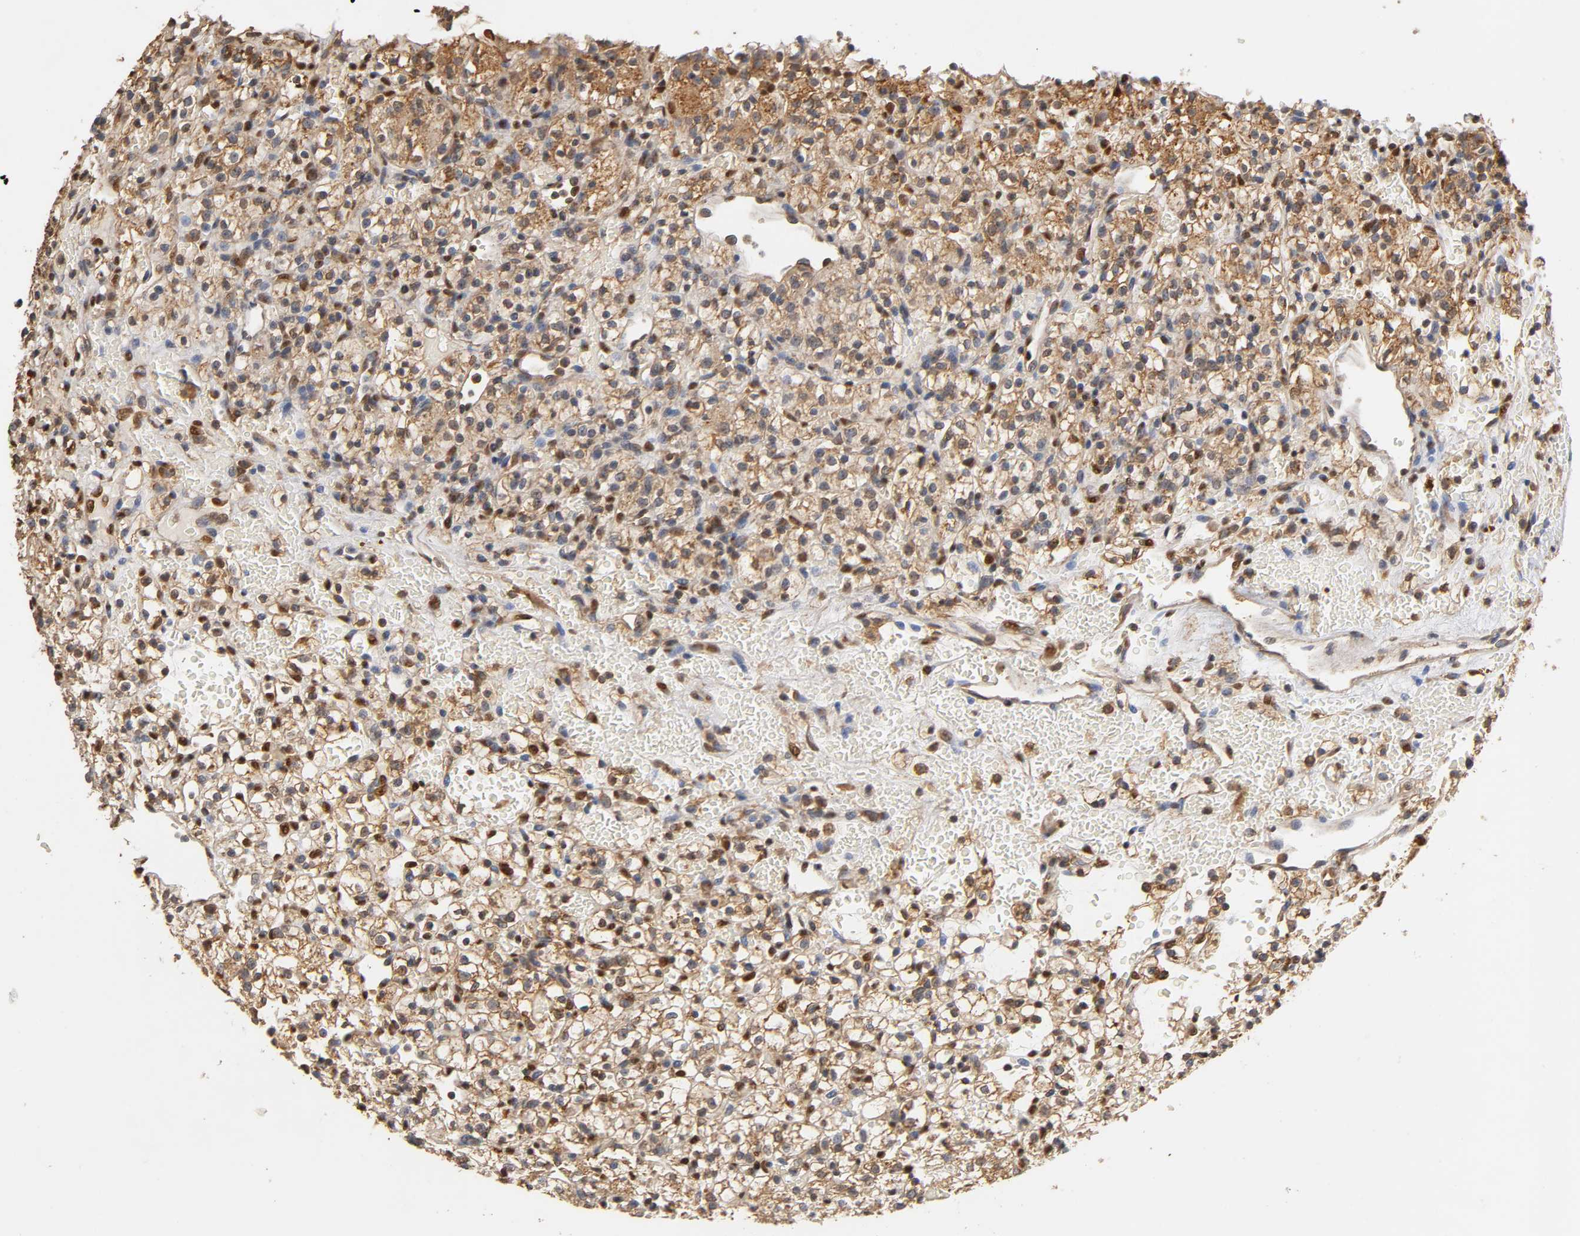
{"staining": {"intensity": "moderate", "quantity": "25%-75%", "location": "cytoplasmic/membranous"}, "tissue": "renal cancer", "cell_type": "Tumor cells", "image_type": "cancer", "snomed": [{"axis": "morphology", "description": "Adenocarcinoma, NOS"}, {"axis": "topography", "description": "Kidney"}], "caption": "Protein staining of adenocarcinoma (renal) tissue shows moderate cytoplasmic/membranous staining in about 25%-75% of tumor cells.", "gene": "PKN1", "patient": {"sex": "female", "age": 60}}